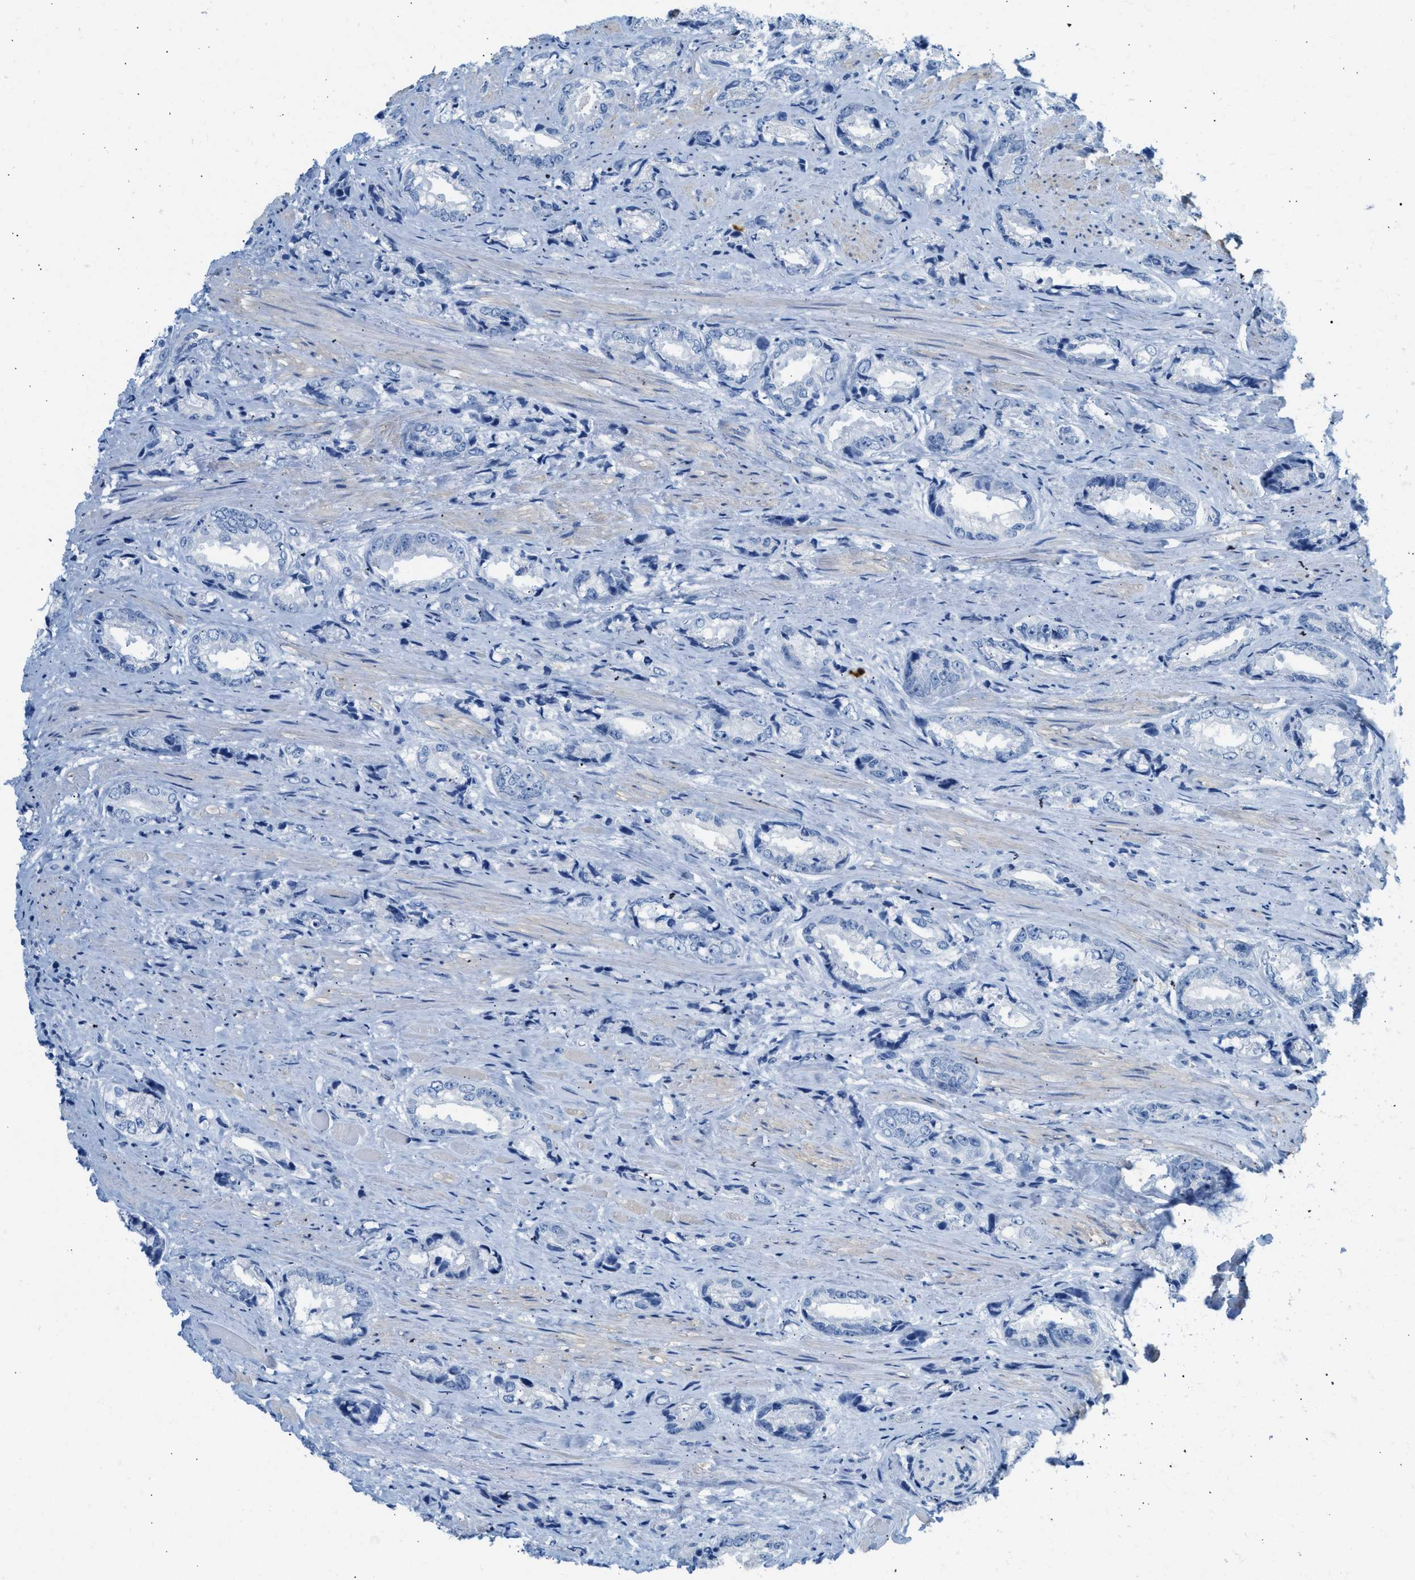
{"staining": {"intensity": "negative", "quantity": "none", "location": "none"}, "tissue": "prostate cancer", "cell_type": "Tumor cells", "image_type": "cancer", "snomed": [{"axis": "morphology", "description": "Adenocarcinoma, High grade"}, {"axis": "topography", "description": "Prostate"}], "caption": "Tumor cells are negative for brown protein staining in prostate adenocarcinoma (high-grade).", "gene": "SPAM1", "patient": {"sex": "male", "age": 61}}